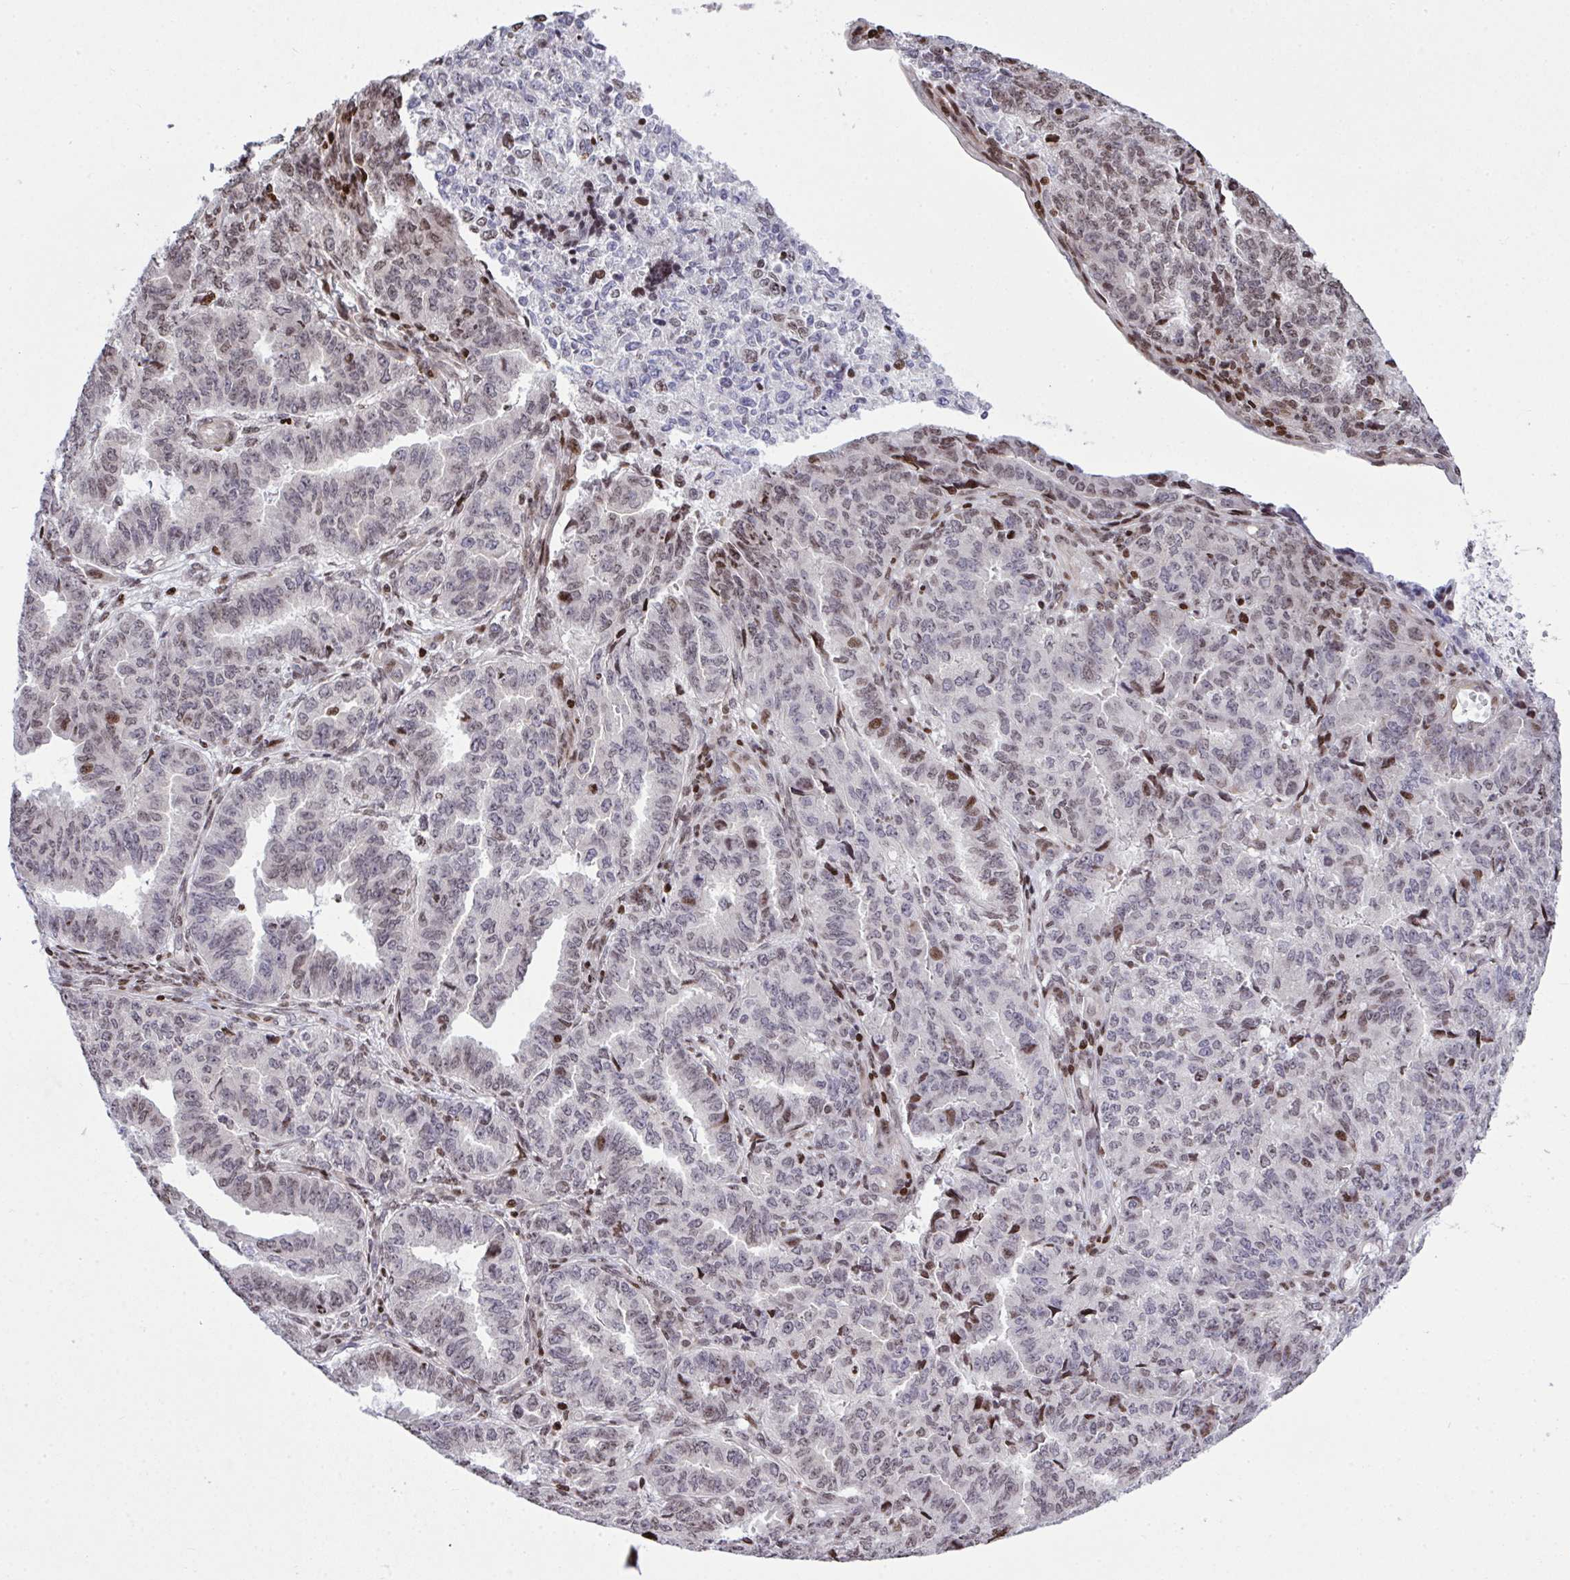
{"staining": {"intensity": "moderate", "quantity": "25%-75%", "location": "nuclear"}, "tissue": "endometrial cancer", "cell_type": "Tumor cells", "image_type": "cancer", "snomed": [{"axis": "morphology", "description": "Adenocarcinoma, NOS"}, {"axis": "topography", "description": "Endometrium"}], "caption": "Immunohistochemical staining of adenocarcinoma (endometrial) demonstrates medium levels of moderate nuclear protein staining in about 25%-75% of tumor cells.", "gene": "RAPGEF5", "patient": {"sex": "female", "age": 50}}